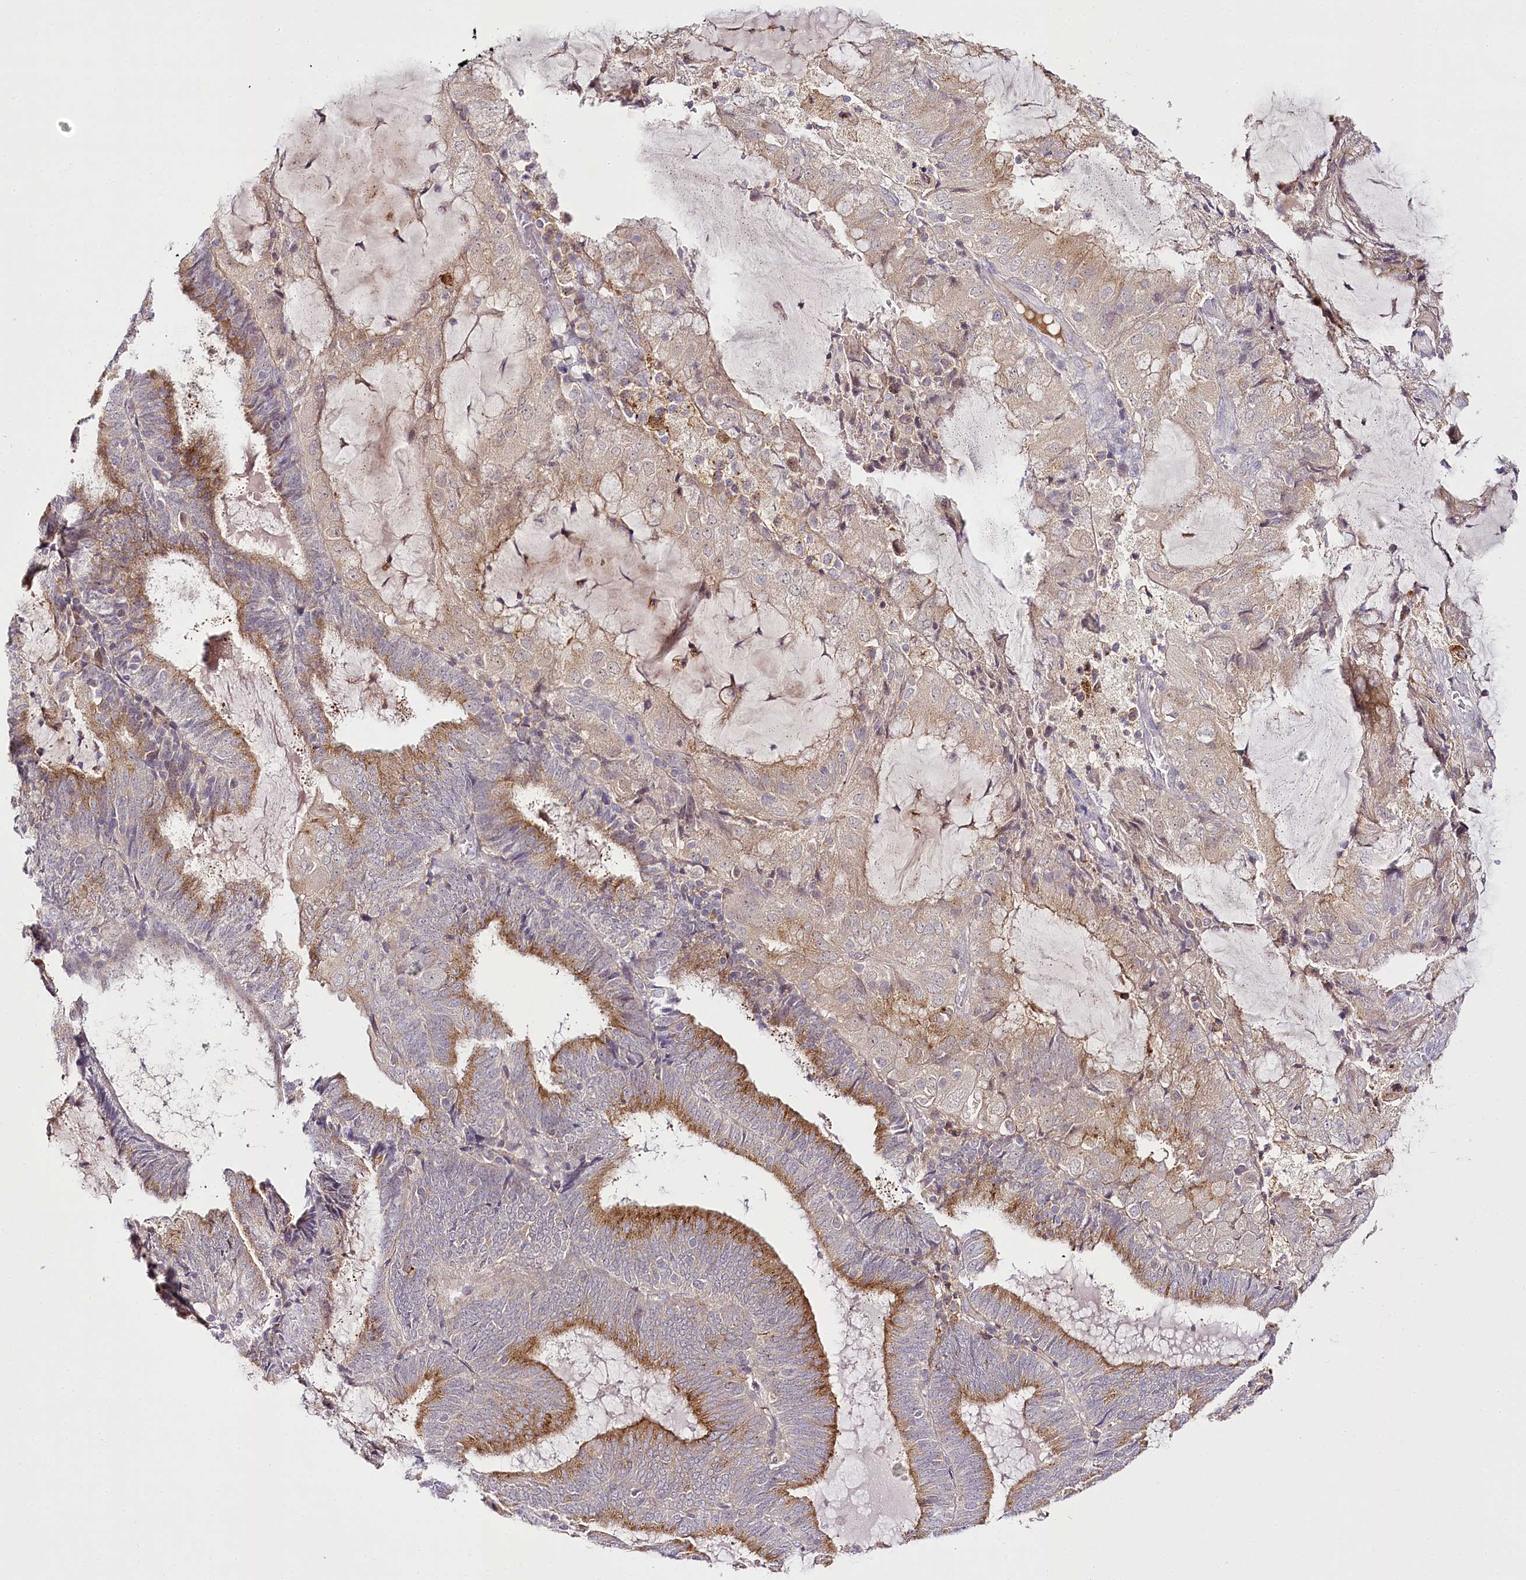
{"staining": {"intensity": "moderate", "quantity": "25%-75%", "location": "cytoplasmic/membranous"}, "tissue": "endometrial cancer", "cell_type": "Tumor cells", "image_type": "cancer", "snomed": [{"axis": "morphology", "description": "Adenocarcinoma, NOS"}, {"axis": "topography", "description": "Endometrium"}], "caption": "This image demonstrates immunohistochemistry (IHC) staining of endometrial cancer, with medium moderate cytoplasmic/membranous positivity in approximately 25%-75% of tumor cells.", "gene": "VWA5A", "patient": {"sex": "female", "age": 81}}